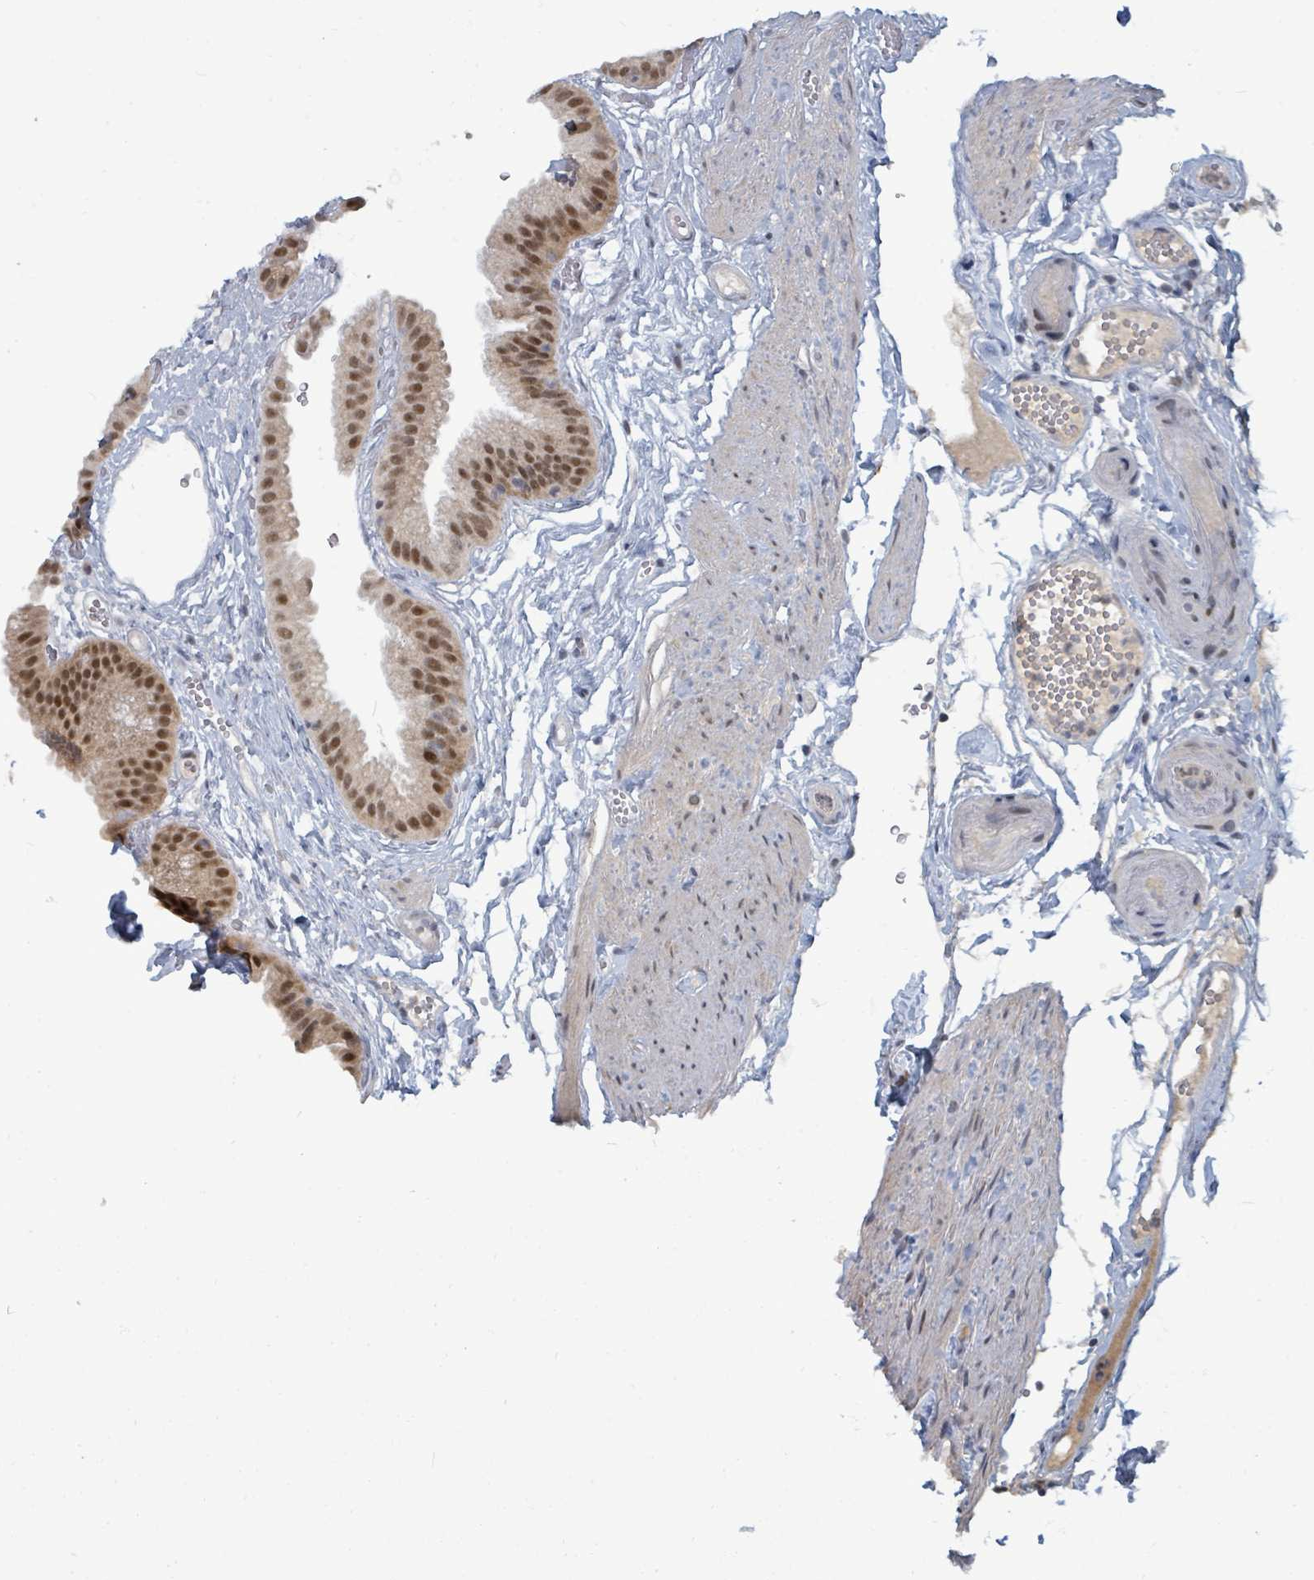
{"staining": {"intensity": "moderate", "quantity": ">75%", "location": "nuclear"}, "tissue": "gallbladder", "cell_type": "Glandular cells", "image_type": "normal", "snomed": [{"axis": "morphology", "description": "Normal tissue, NOS"}, {"axis": "topography", "description": "Gallbladder"}], "caption": "Moderate nuclear expression for a protein is present in about >75% of glandular cells of unremarkable gallbladder using immunohistochemistry (IHC).", "gene": "UCK1", "patient": {"sex": "female", "age": 61}}